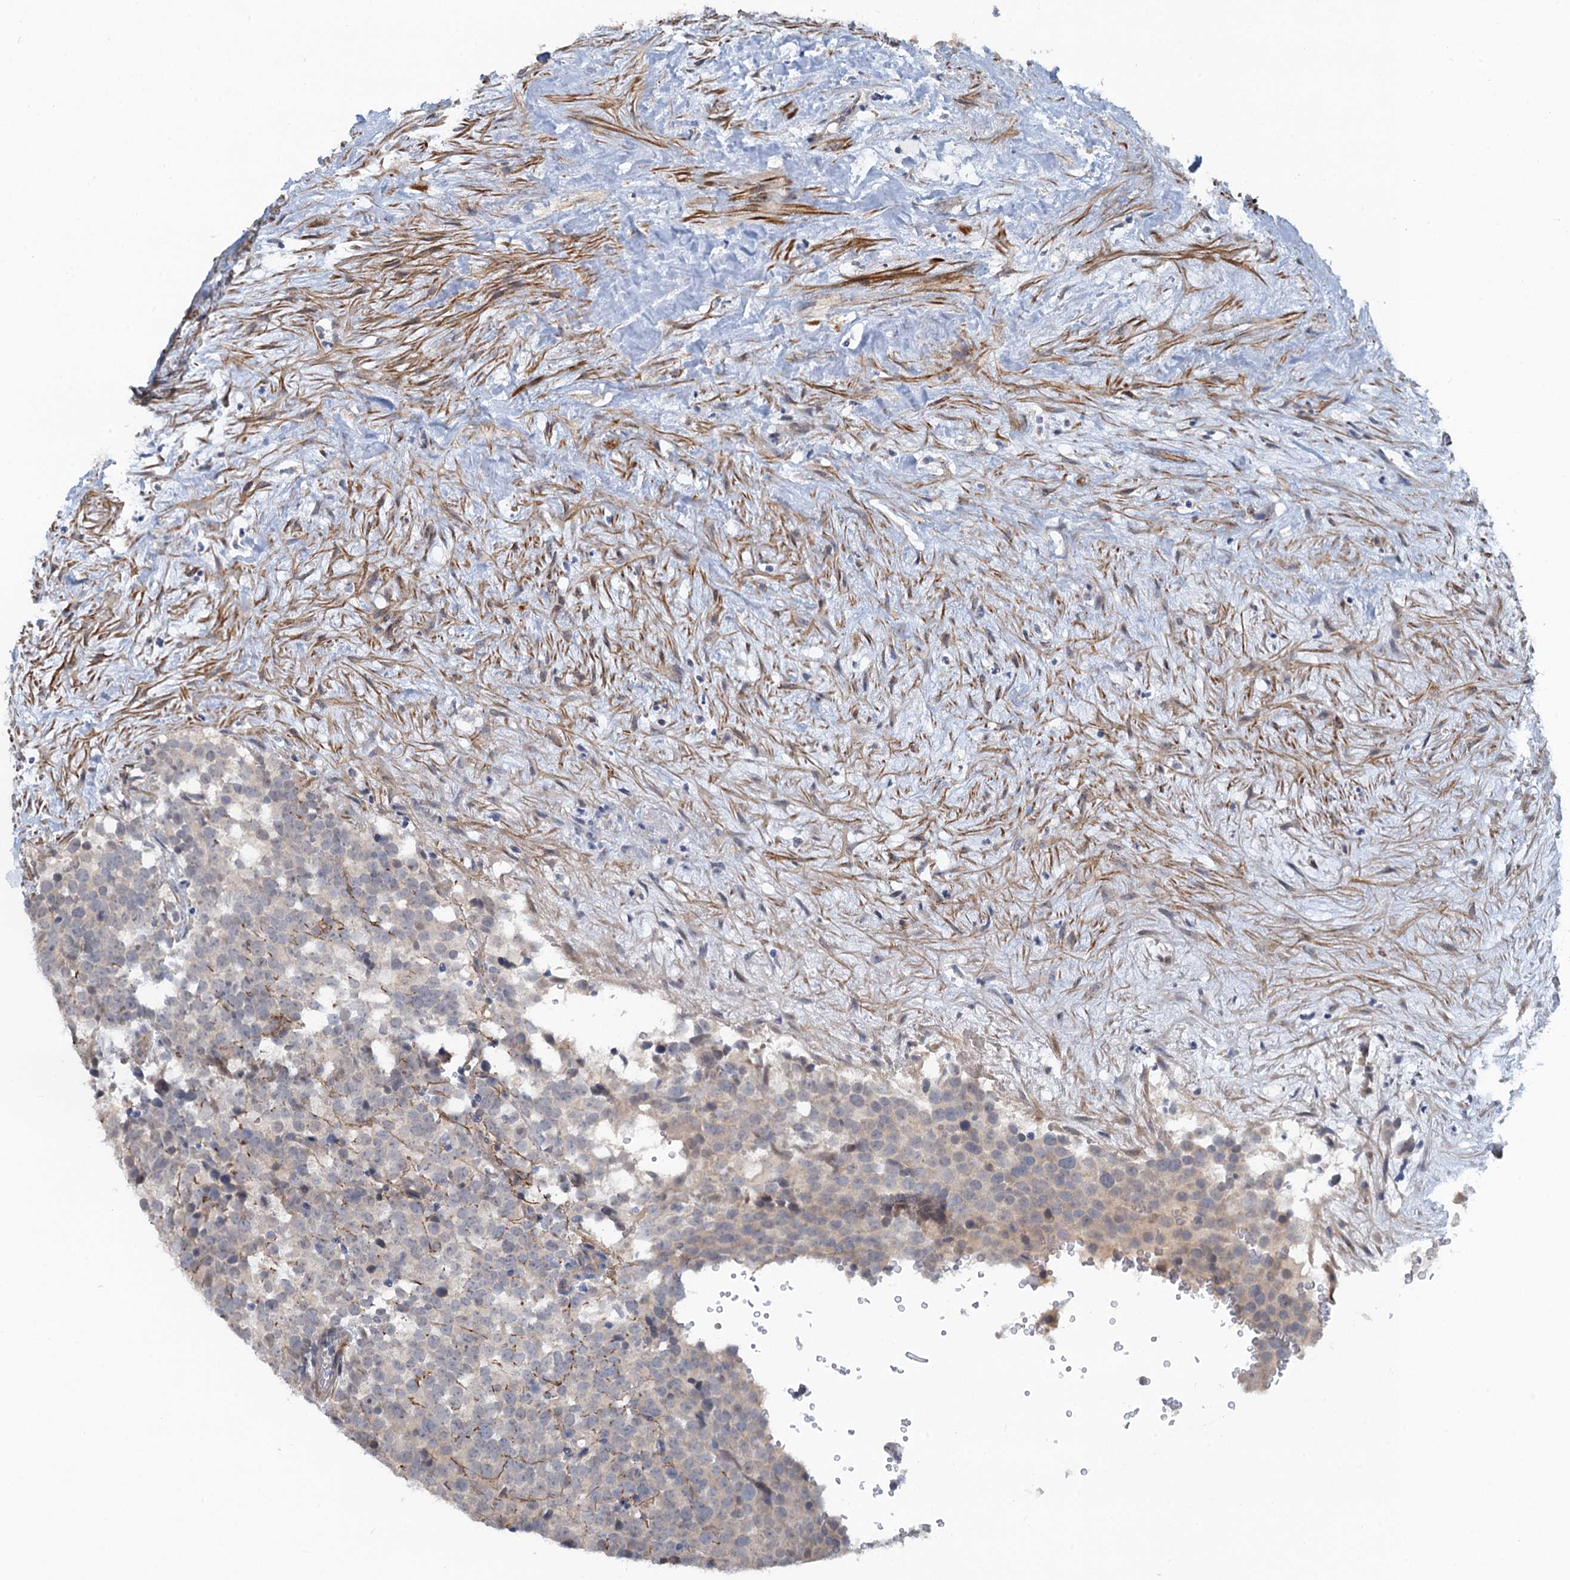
{"staining": {"intensity": "negative", "quantity": "none", "location": "none"}, "tissue": "testis cancer", "cell_type": "Tumor cells", "image_type": "cancer", "snomed": [{"axis": "morphology", "description": "Seminoma, NOS"}, {"axis": "topography", "description": "Testis"}], "caption": "The immunohistochemistry image has no significant staining in tumor cells of seminoma (testis) tissue.", "gene": "MYO16", "patient": {"sex": "male", "age": 71}}